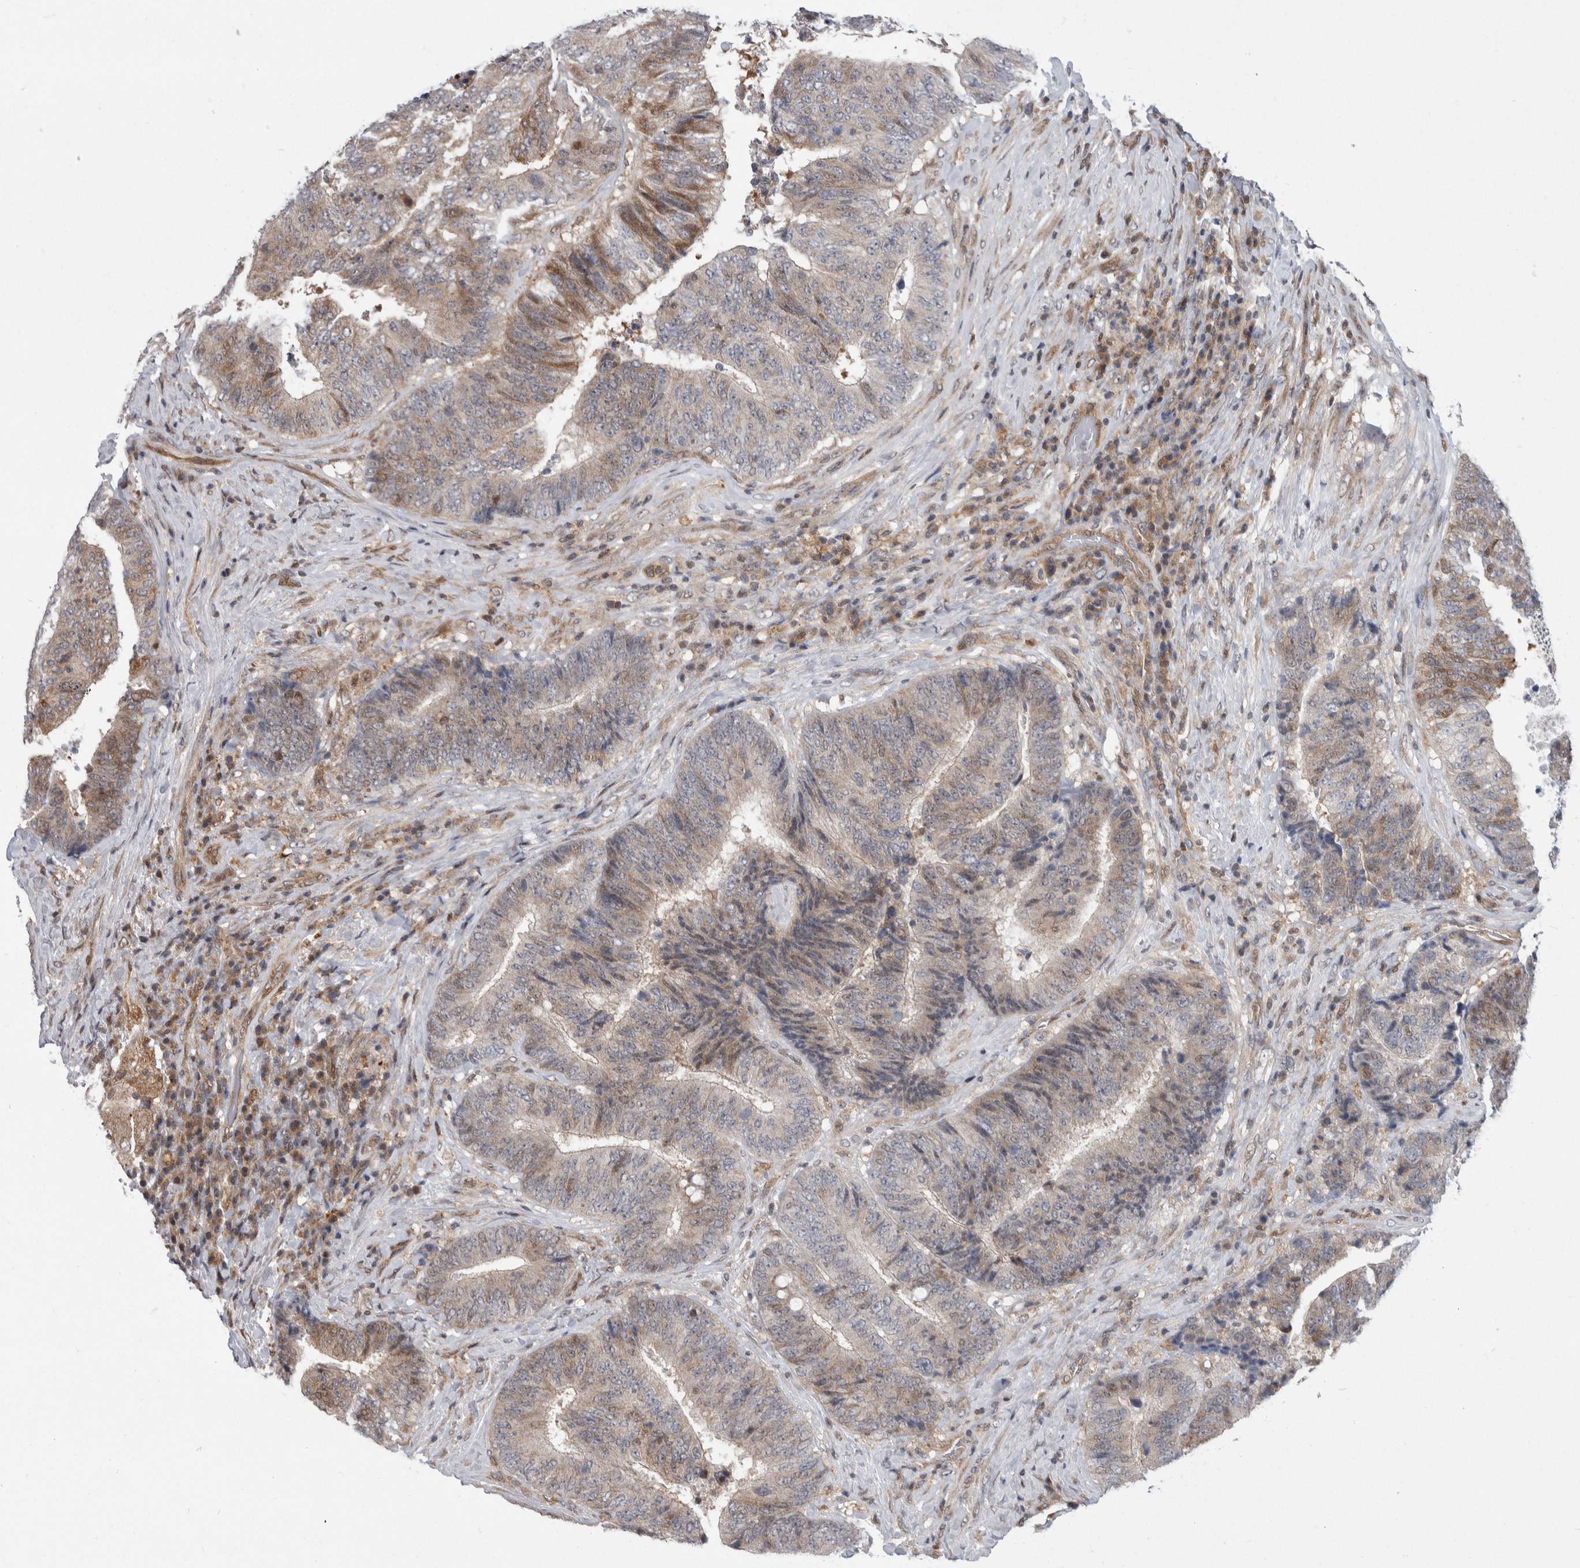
{"staining": {"intensity": "weak", "quantity": "25%-75%", "location": "cytoplasmic/membranous"}, "tissue": "colorectal cancer", "cell_type": "Tumor cells", "image_type": "cancer", "snomed": [{"axis": "morphology", "description": "Adenocarcinoma, NOS"}, {"axis": "topography", "description": "Rectum"}], "caption": "There is low levels of weak cytoplasmic/membranous positivity in tumor cells of colorectal cancer, as demonstrated by immunohistochemical staining (brown color).", "gene": "PTPA", "patient": {"sex": "male", "age": 72}}